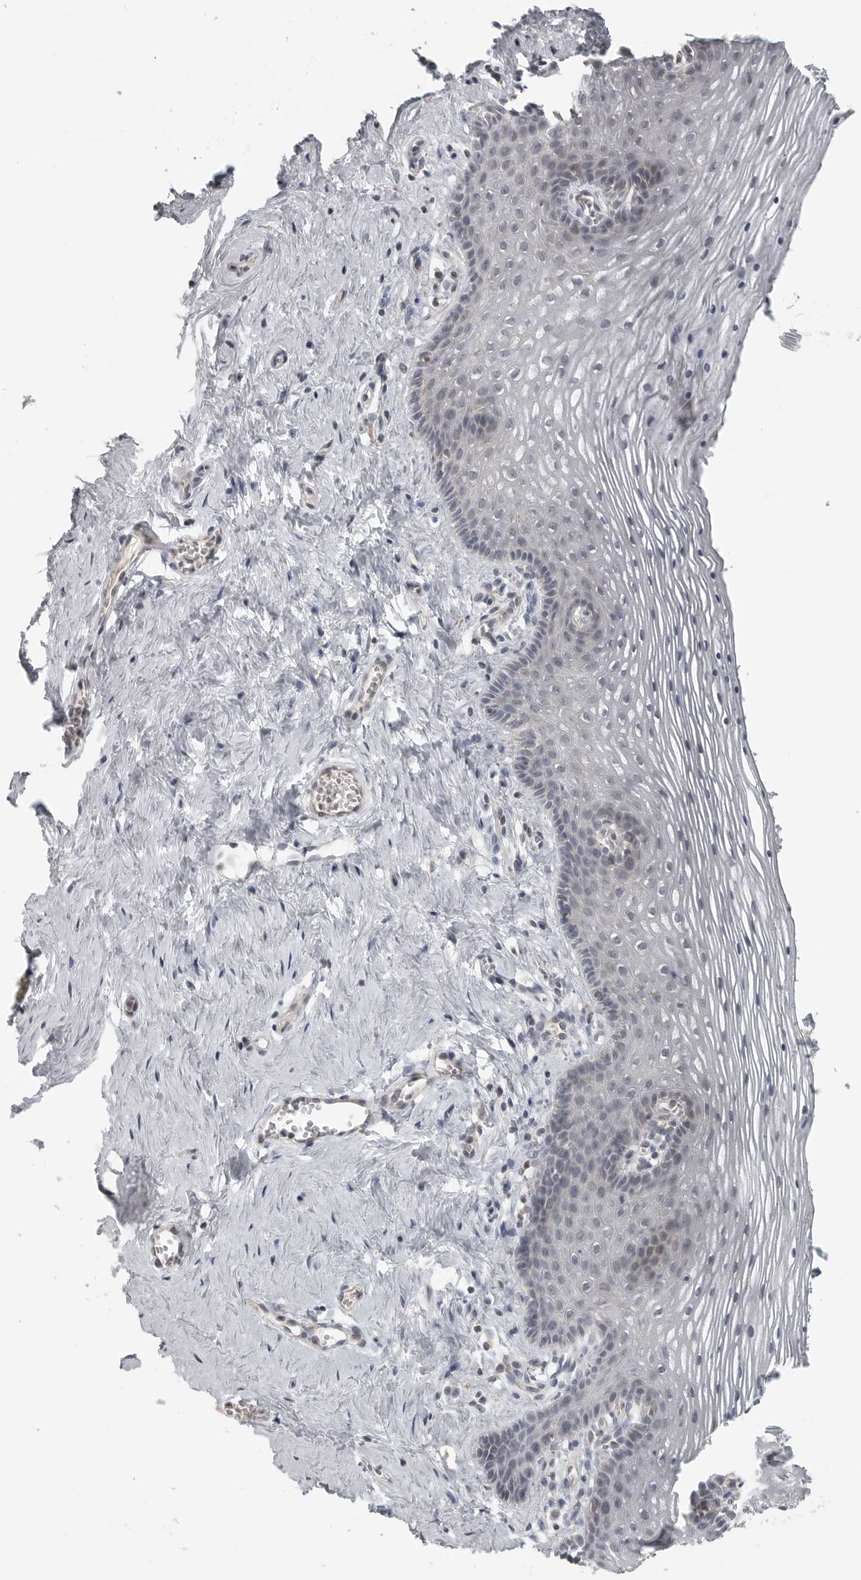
{"staining": {"intensity": "negative", "quantity": "none", "location": "none"}, "tissue": "vagina", "cell_type": "Squamous epithelial cells", "image_type": "normal", "snomed": [{"axis": "morphology", "description": "Normal tissue, NOS"}, {"axis": "topography", "description": "Vagina"}], "caption": "IHC of unremarkable human vagina exhibits no positivity in squamous epithelial cells.", "gene": "RXFP3", "patient": {"sex": "female", "age": 32}}